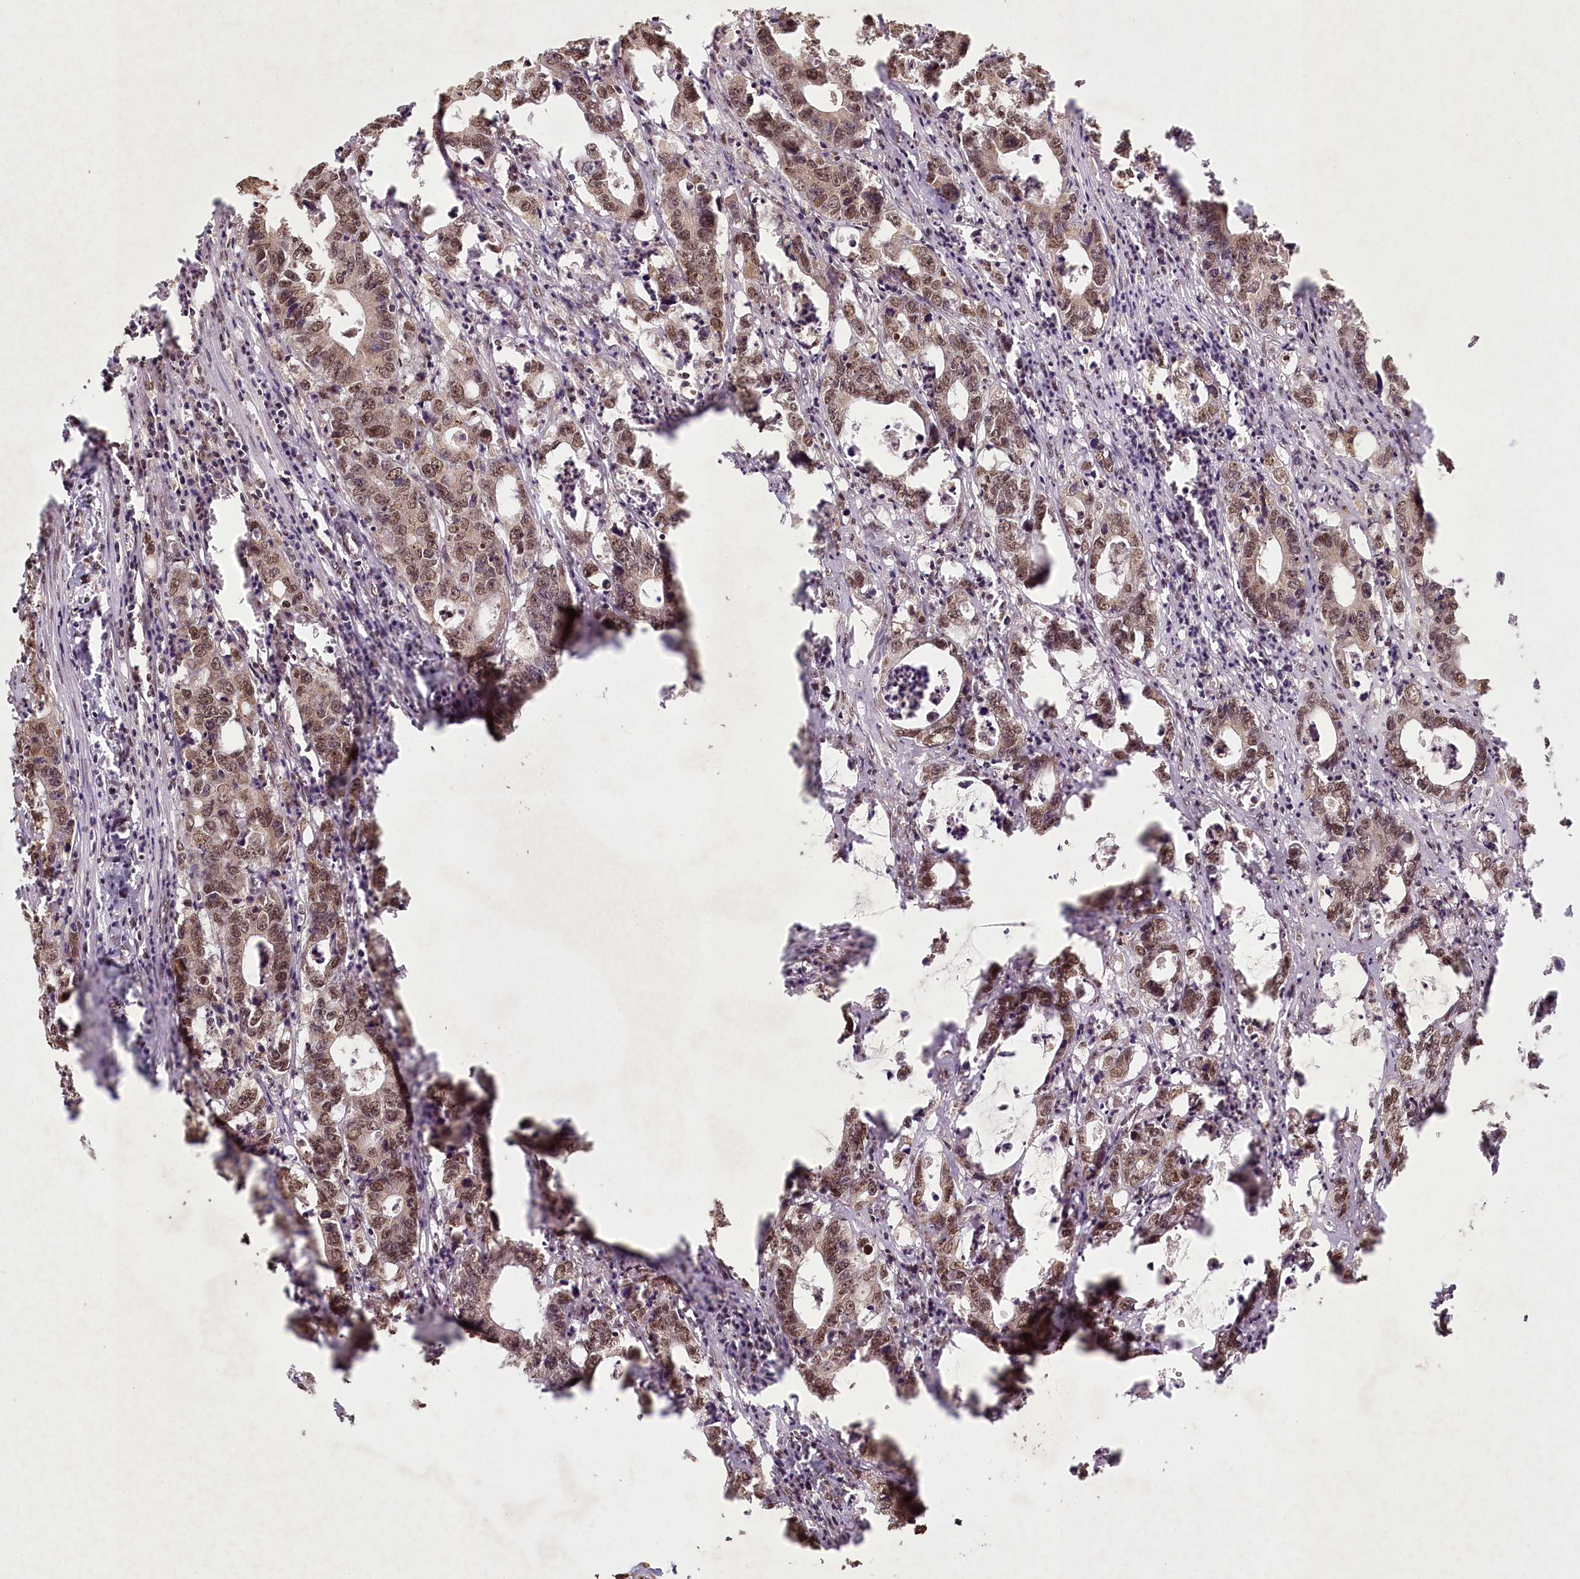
{"staining": {"intensity": "moderate", "quantity": ">75%", "location": "nuclear"}, "tissue": "colorectal cancer", "cell_type": "Tumor cells", "image_type": "cancer", "snomed": [{"axis": "morphology", "description": "Adenocarcinoma, NOS"}, {"axis": "topography", "description": "Colon"}], "caption": "This image exhibits immunohistochemistry staining of human colorectal adenocarcinoma, with medium moderate nuclear positivity in approximately >75% of tumor cells.", "gene": "MICU1", "patient": {"sex": "female", "age": 75}}